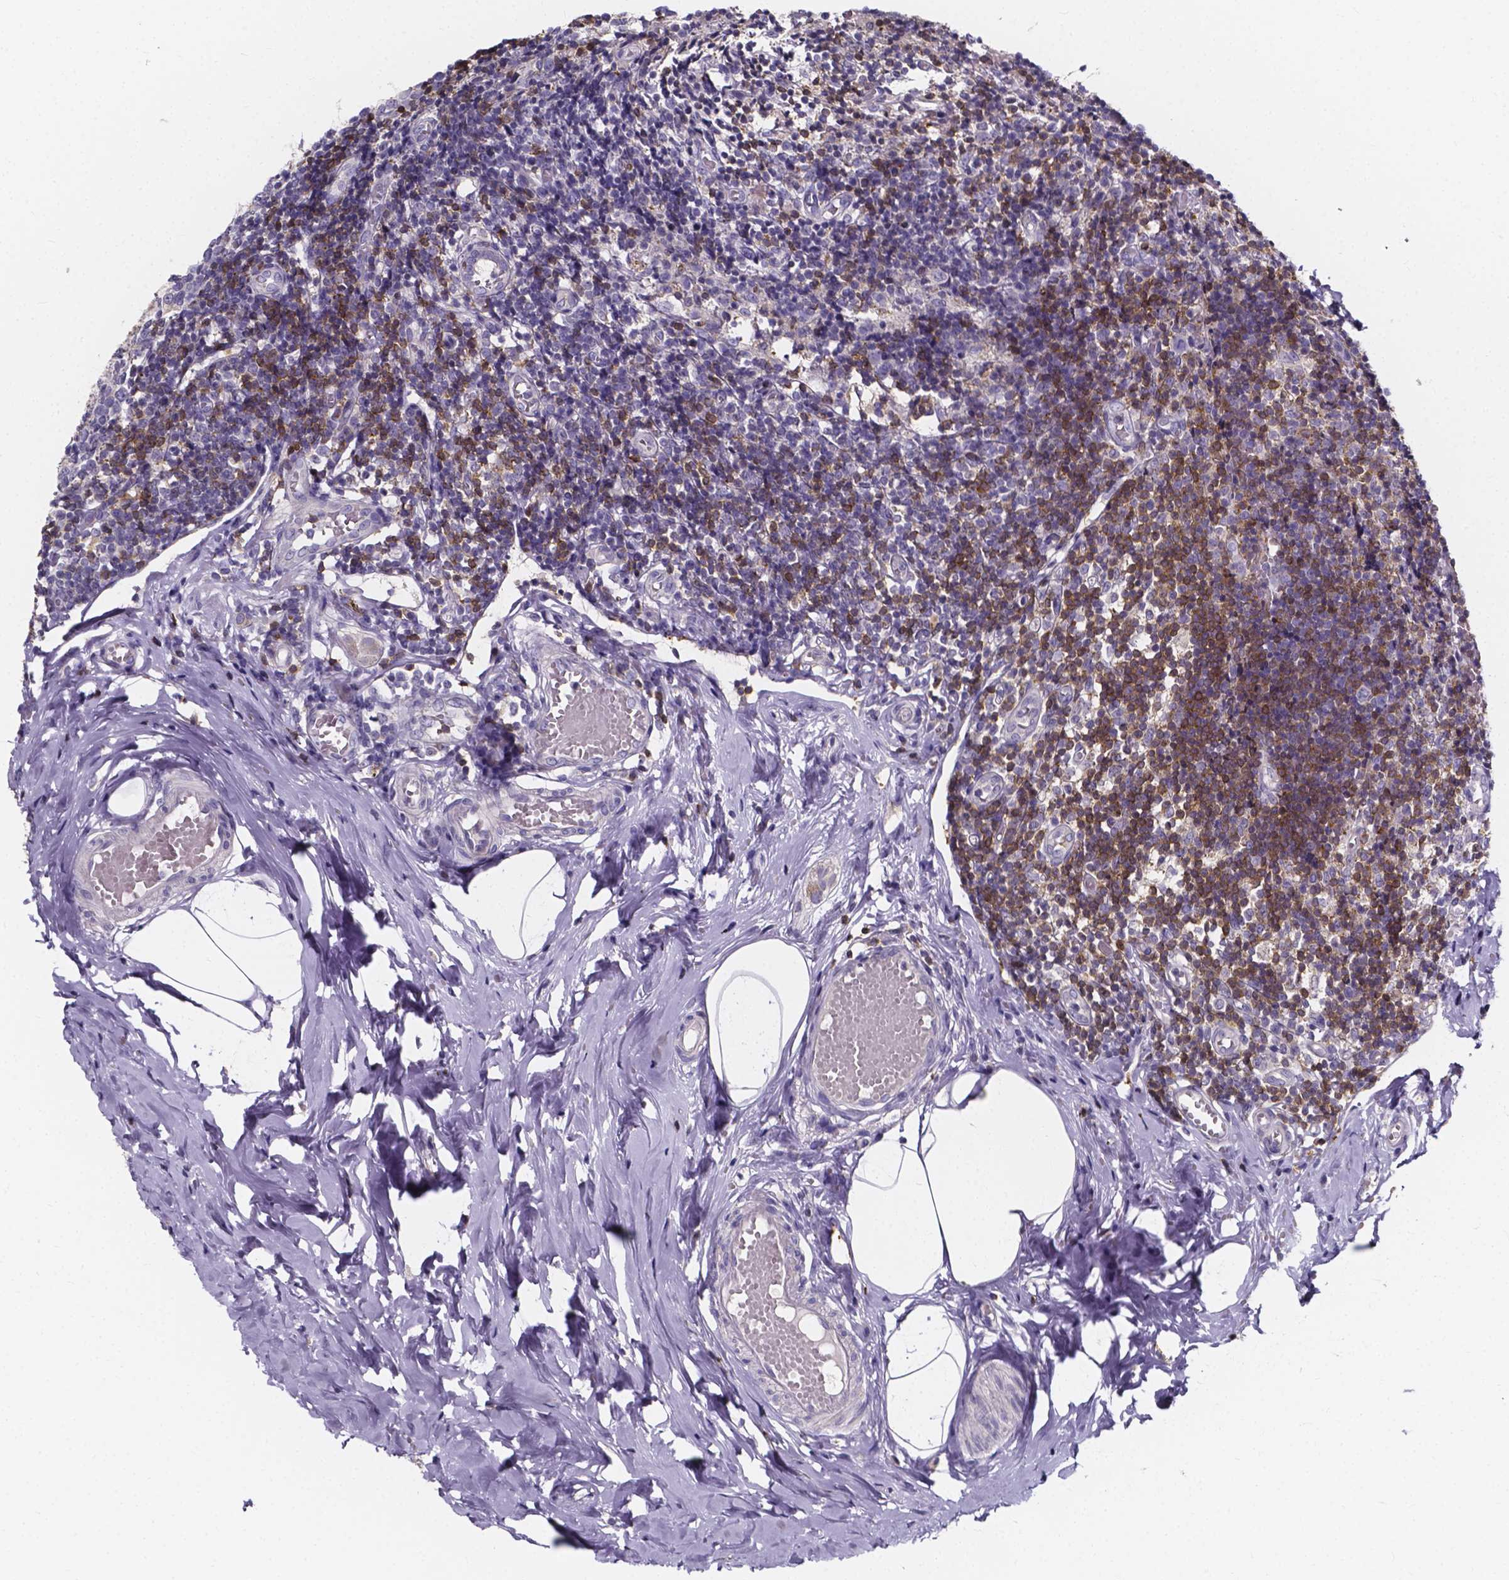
{"staining": {"intensity": "moderate", "quantity": "<25%", "location": "cytoplasmic/membranous"}, "tissue": "appendix", "cell_type": "Glandular cells", "image_type": "normal", "snomed": [{"axis": "morphology", "description": "Normal tissue, NOS"}, {"axis": "topography", "description": "Appendix"}], "caption": "Appendix was stained to show a protein in brown. There is low levels of moderate cytoplasmic/membranous expression in approximately <25% of glandular cells. (IHC, brightfield microscopy, high magnification).", "gene": "THEMIS", "patient": {"sex": "female", "age": 32}}